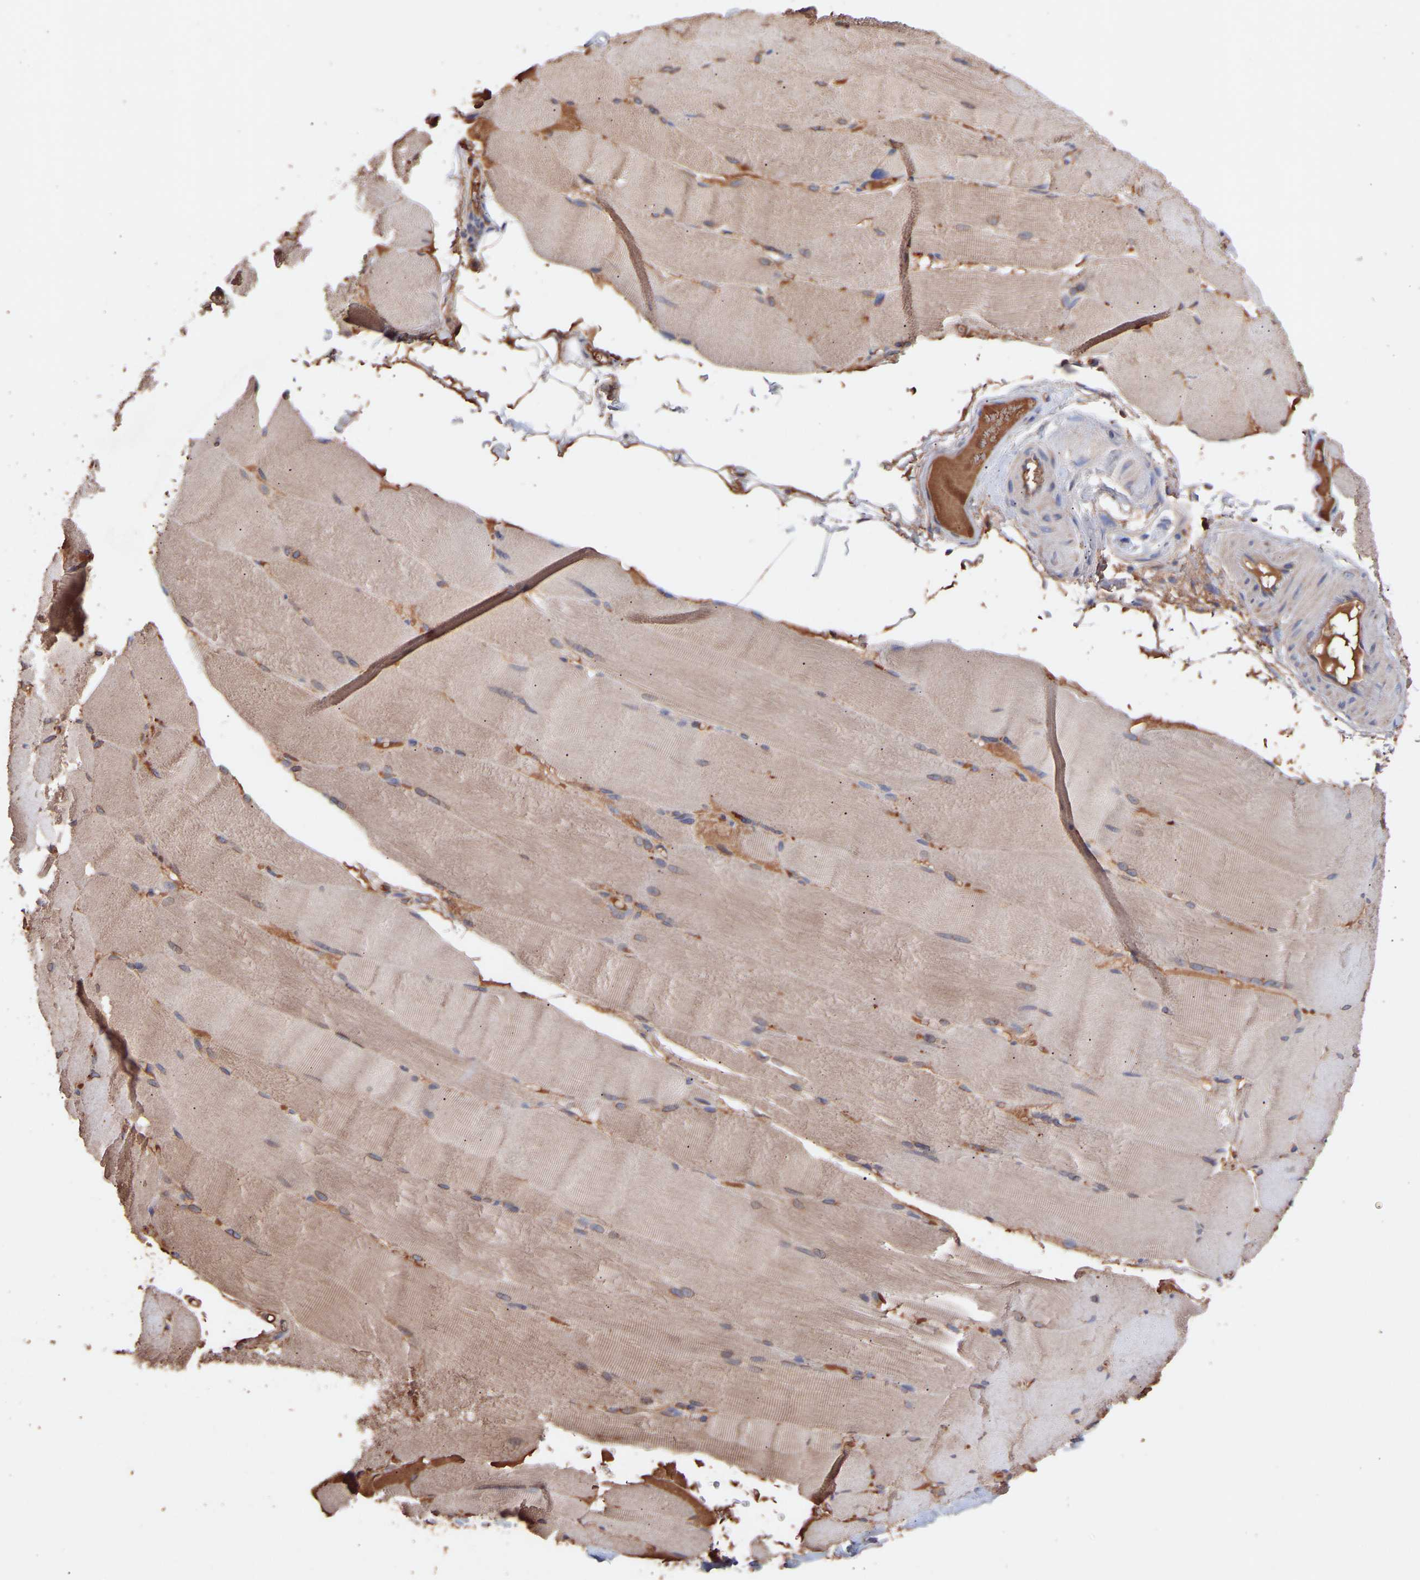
{"staining": {"intensity": "weak", "quantity": "25%-75%", "location": "cytoplasmic/membranous"}, "tissue": "skeletal muscle", "cell_type": "Myocytes", "image_type": "normal", "snomed": [{"axis": "morphology", "description": "Normal tissue, NOS"}, {"axis": "topography", "description": "Skin"}, {"axis": "topography", "description": "Skeletal muscle"}], "caption": "A brown stain shows weak cytoplasmic/membranous positivity of a protein in myocytes of benign human skeletal muscle.", "gene": "TMEM268", "patient": {"sex": "male", "age": 83}}